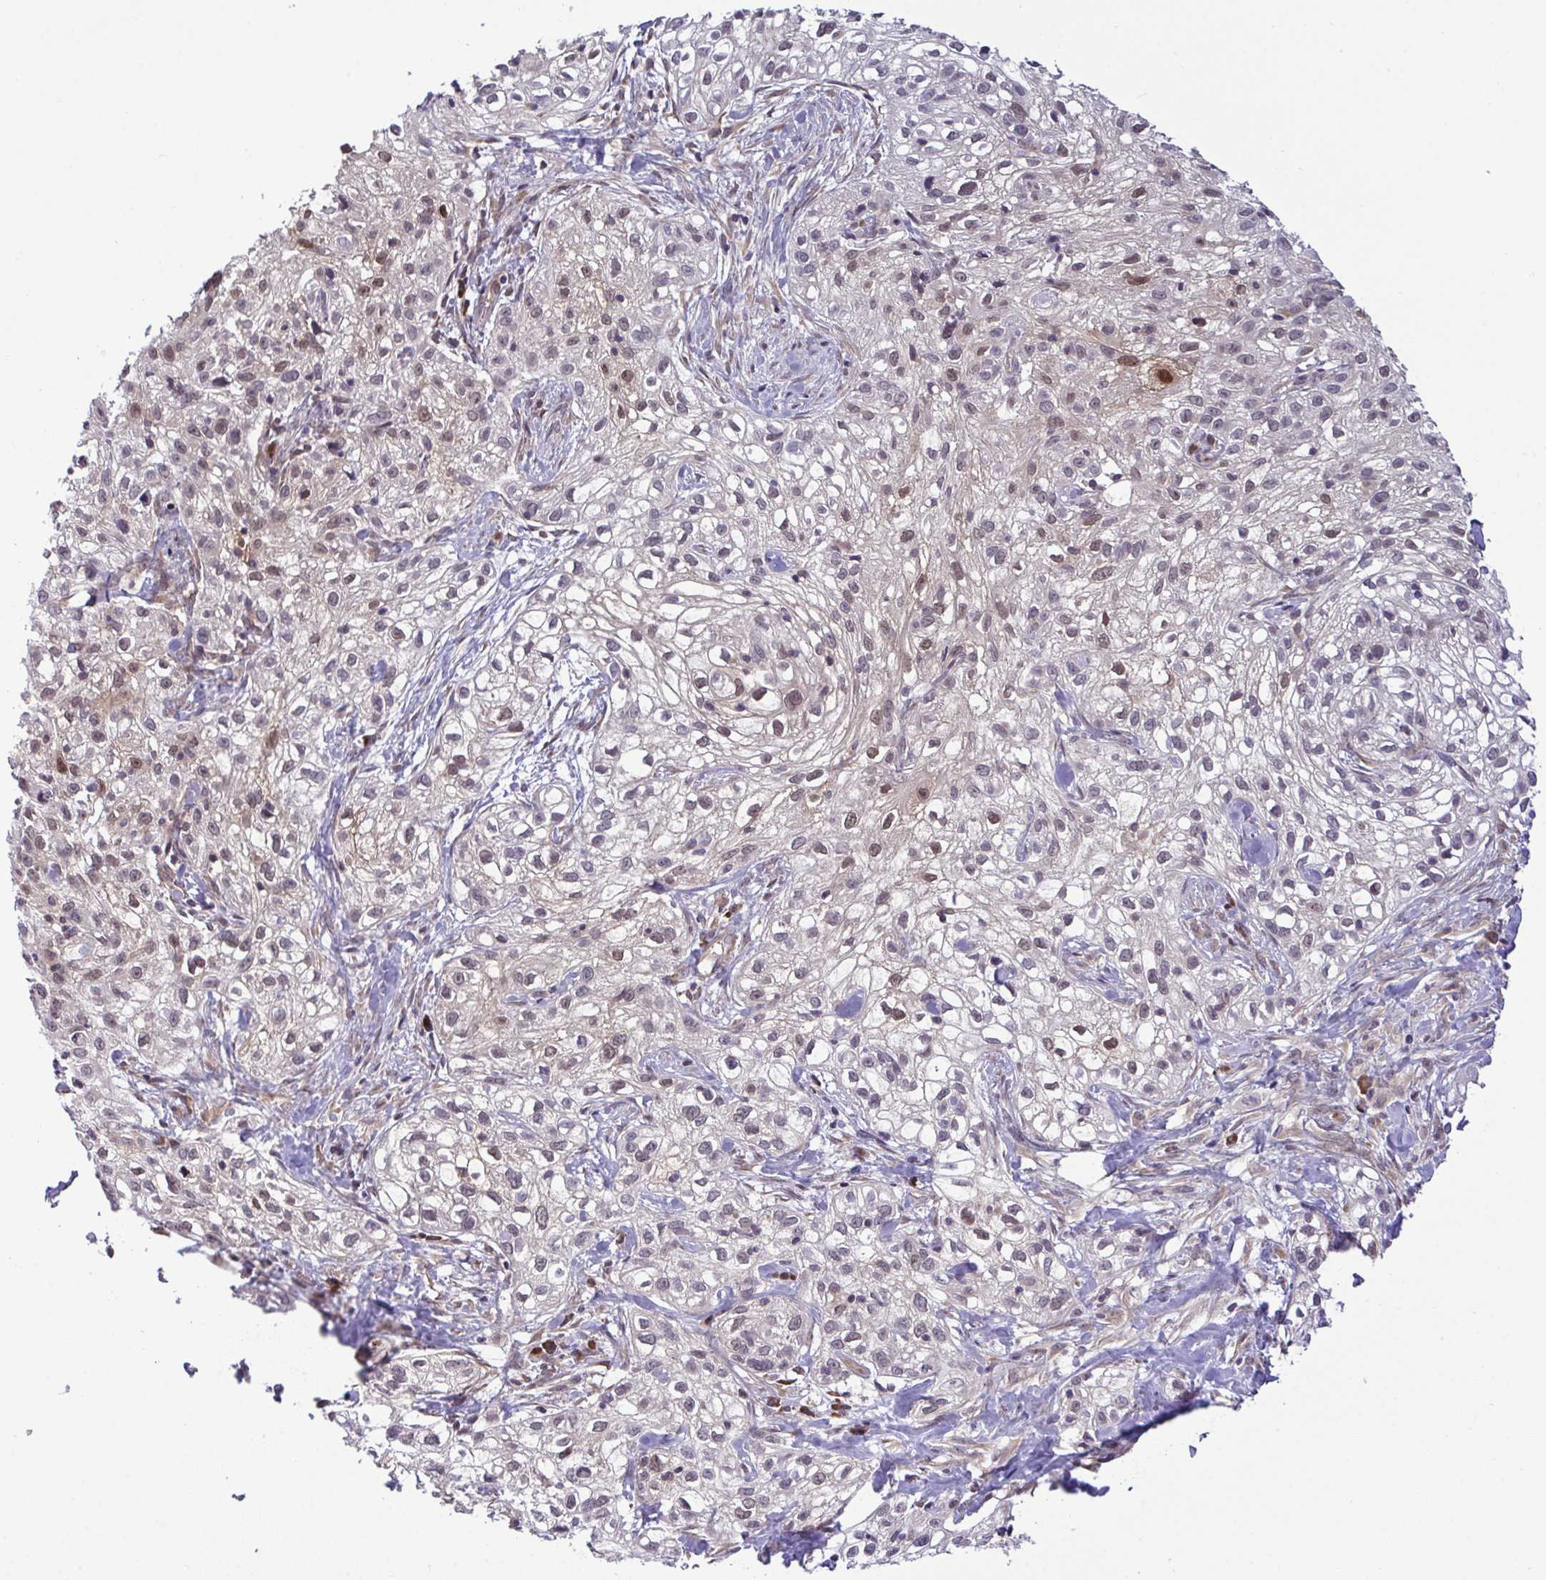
{"staining": {"intensity": "moderate", "quantity": "25%-75%", "location": "cytoplasmic/membranous,nuclear"}, "tissue": "skin cancer", "cell_type": "Tumor cells", "image_type": "cancer", "snomed": [{"axis": "morphology", "description": "Squamous cell carcinoma, NOS"}, {"axis": "topography", "description": "Skin"}], "caption": "Protein staining shows moderate cytoplasmic/membranous and nuclear expression in approximately 25%-75% of tumor cells in skin cancer (squamous cell carcinoma).", "gene": "CMPK1", "patient": {"sex": "male", "age": 82}}